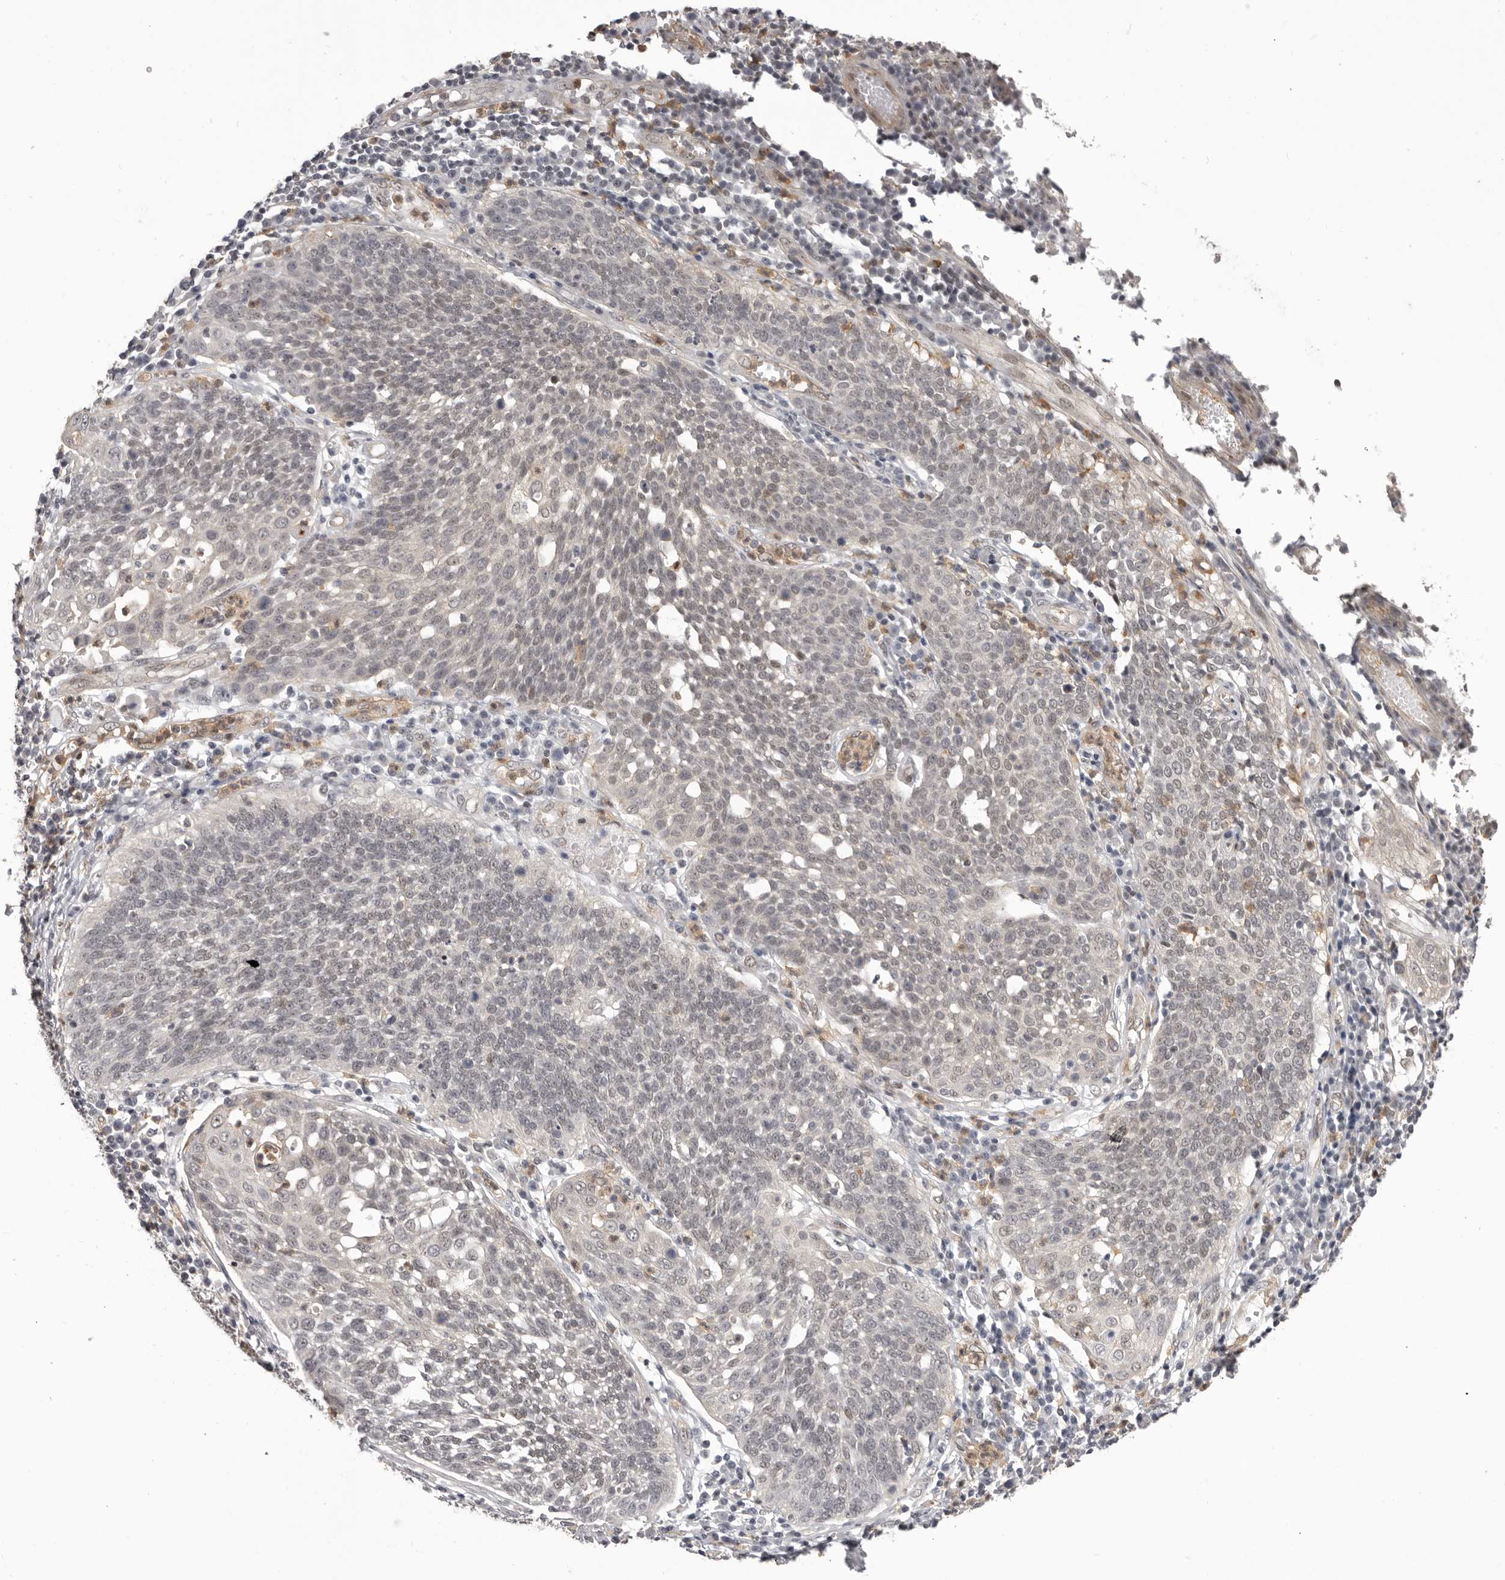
{"staining": {"intensity": "negative", "quantity": "none", "location": "none"}, "tissue": "cervical cancer", "cell_type": "Tumor cells", "image_type": "cancer", "snomed": [{"axis": "morphology", "description": "Squamous cell carcinoma, NOS"}, {"axis": "topography", "description": "Cervix"}], "caption": "The image displays no staining of tumor cells in cervical cancer (squamous cell carcinoma).", "gene": "RNF2", "patient": {"sex": "female", "age": 34}}